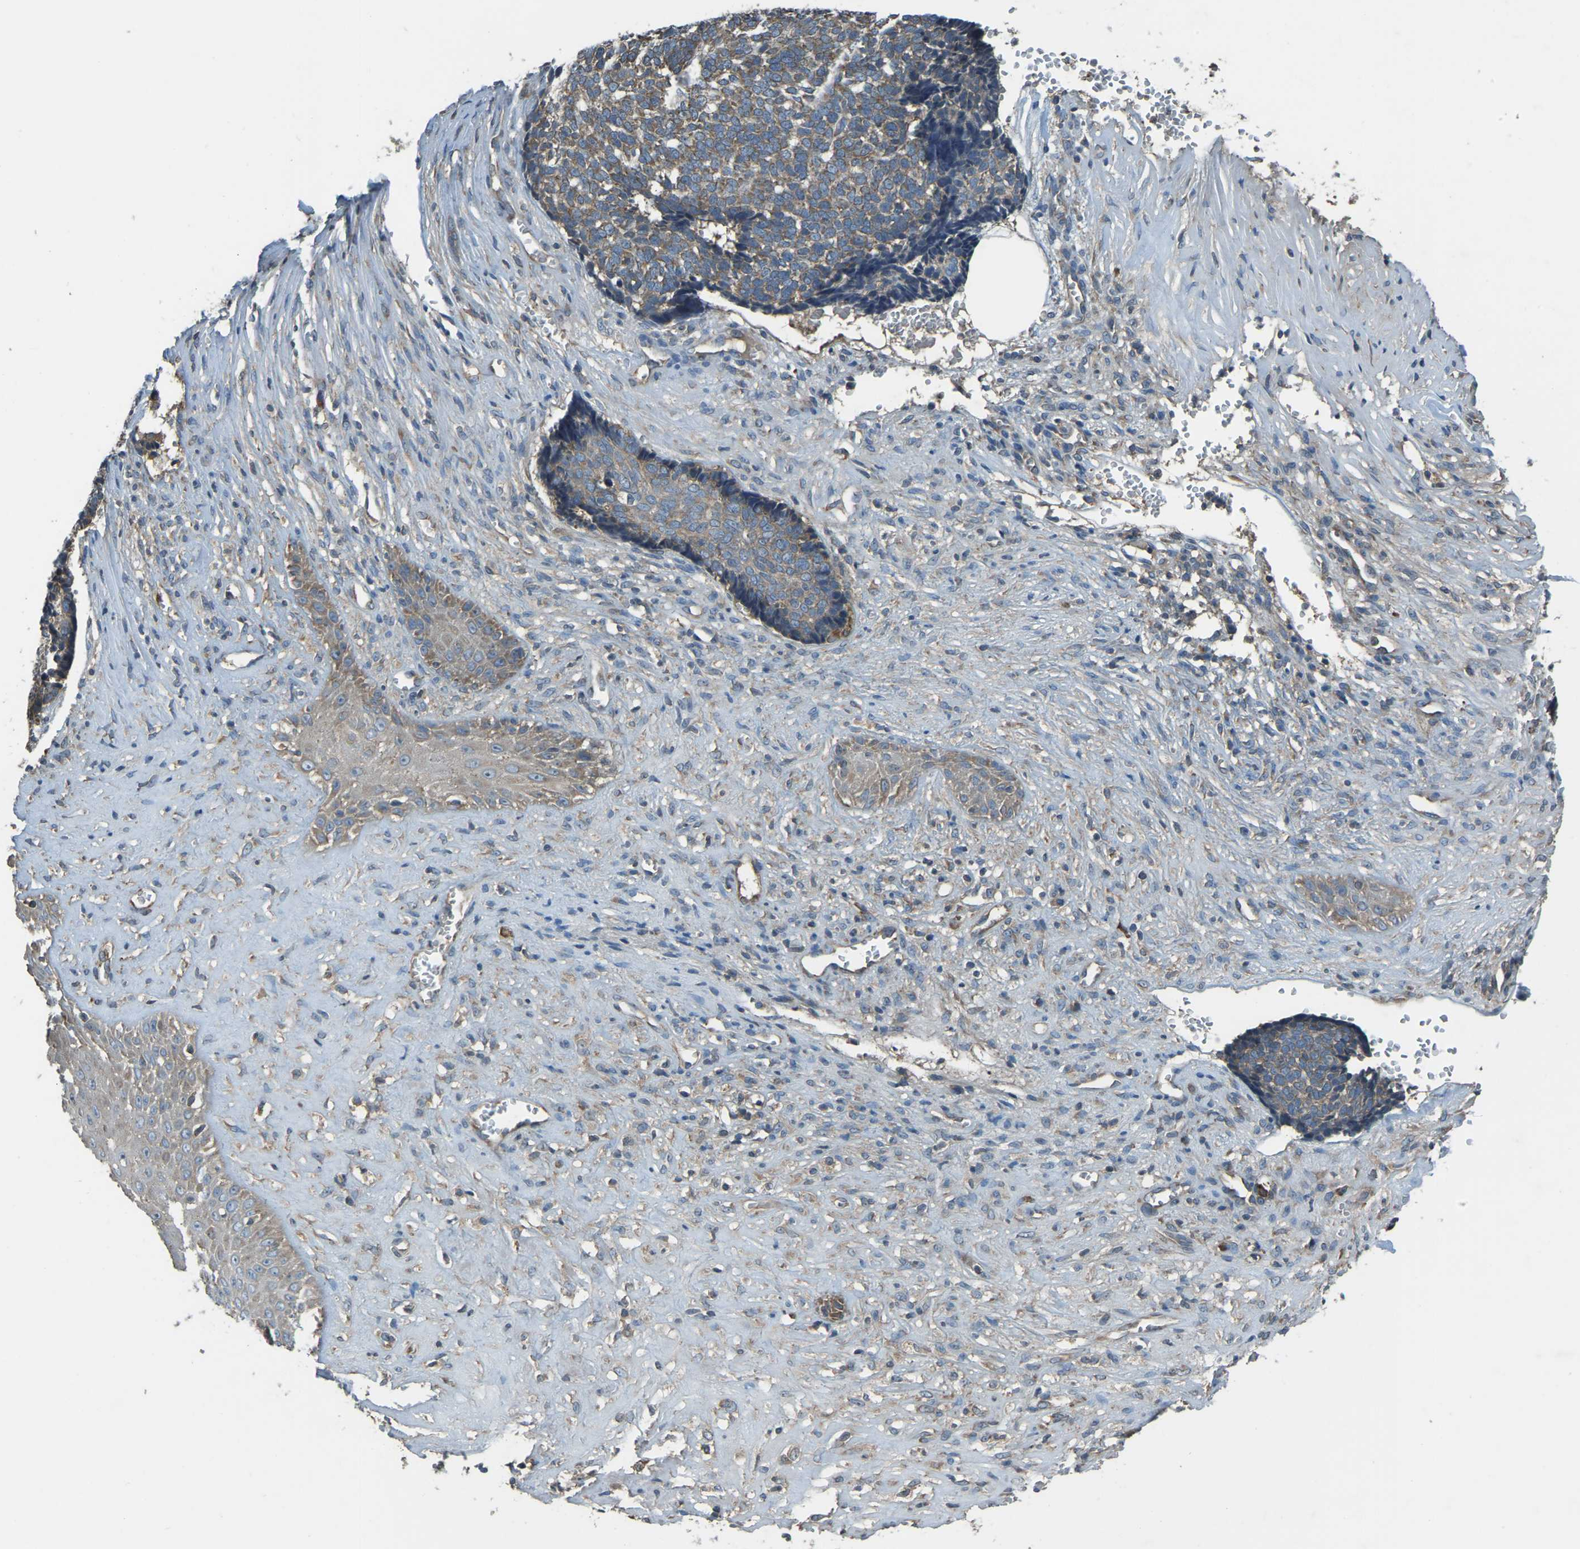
{"staining": {"intensity": "moderate", "quantity": ">75%", "location": "cytoplasmic/membranous"}, "tissue": "skin cancer", "cell_type": "Tumor cells", "image_type": "cancer", "snomed": [{"axis": "morphology", "description": "Basal cell carcinoma"}, {"axis": "topography", "description": "Skin"}], "caption": "High-magnification brightfield microscopy of skin cancer (basal cell carcinoma) stained with DAB (brown) and counterstained with hematoxylin (blue). tumor cells exhibit moderate cytoplasmic/membranous positivity is seen in about>75% of cells.", "gene": "AIMP1", "patient": {"sex": "male", "age": 84}}